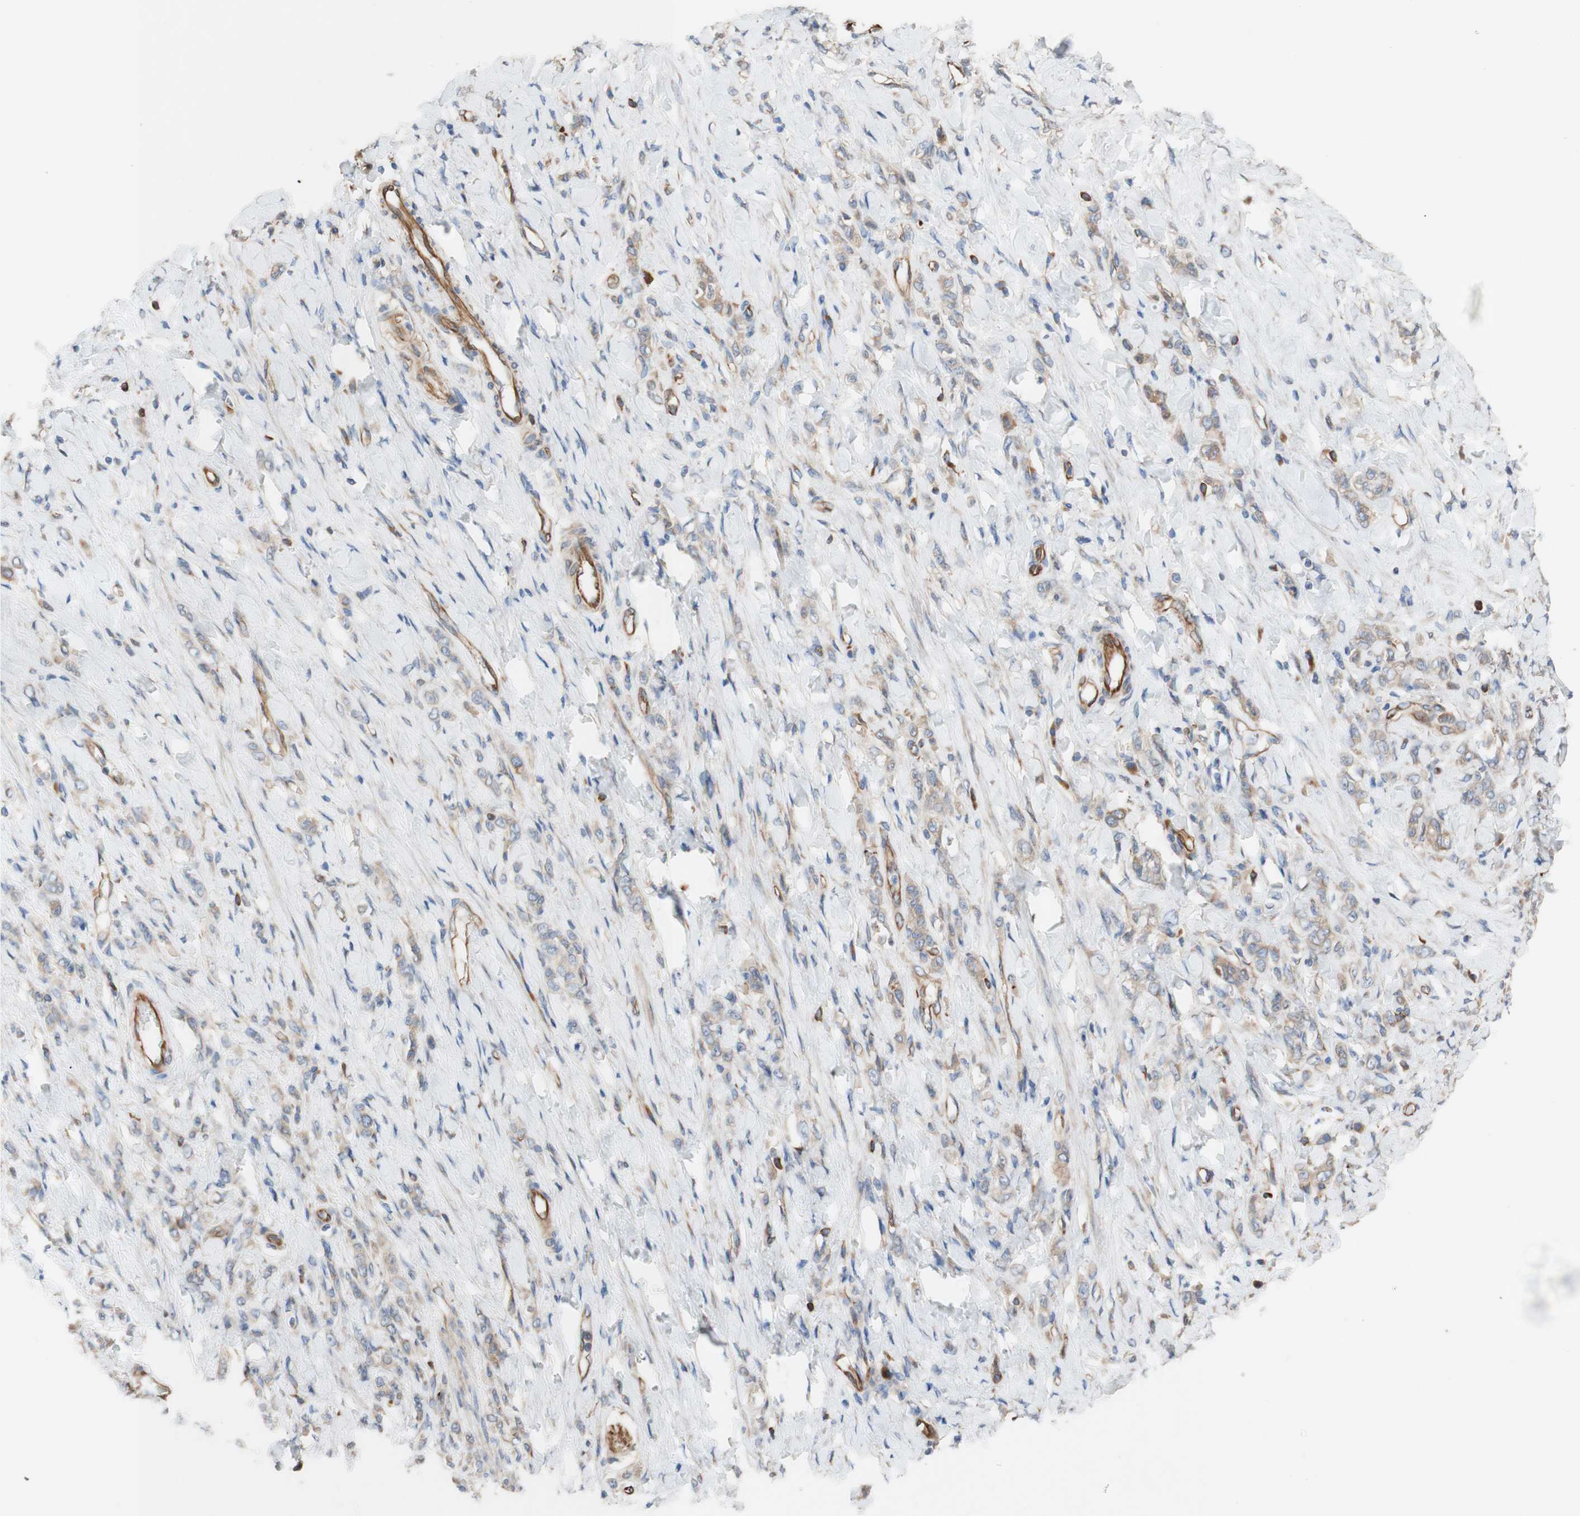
{"staining": {"intensity": "weak", "quantity": ">75%", "location": "cytoplasmic/membranous"}, "tissue": "stomach cancer", "cell_type": "Tumor cells", "image_type": "cancer", "snomed": [{"axis": "morphology", "description": "Adenocarcinoma, NOS"}, {"axis": "topography", "description": "Stomach"}], "caption": "Protein expression by IHC exhibits weak cytoplasmic/membranous expression in about >75% of tumor cells in adenocarcinoma (stomach).", "gene": "C1orf43", "patient": {"sex": "male", "age": 82}}